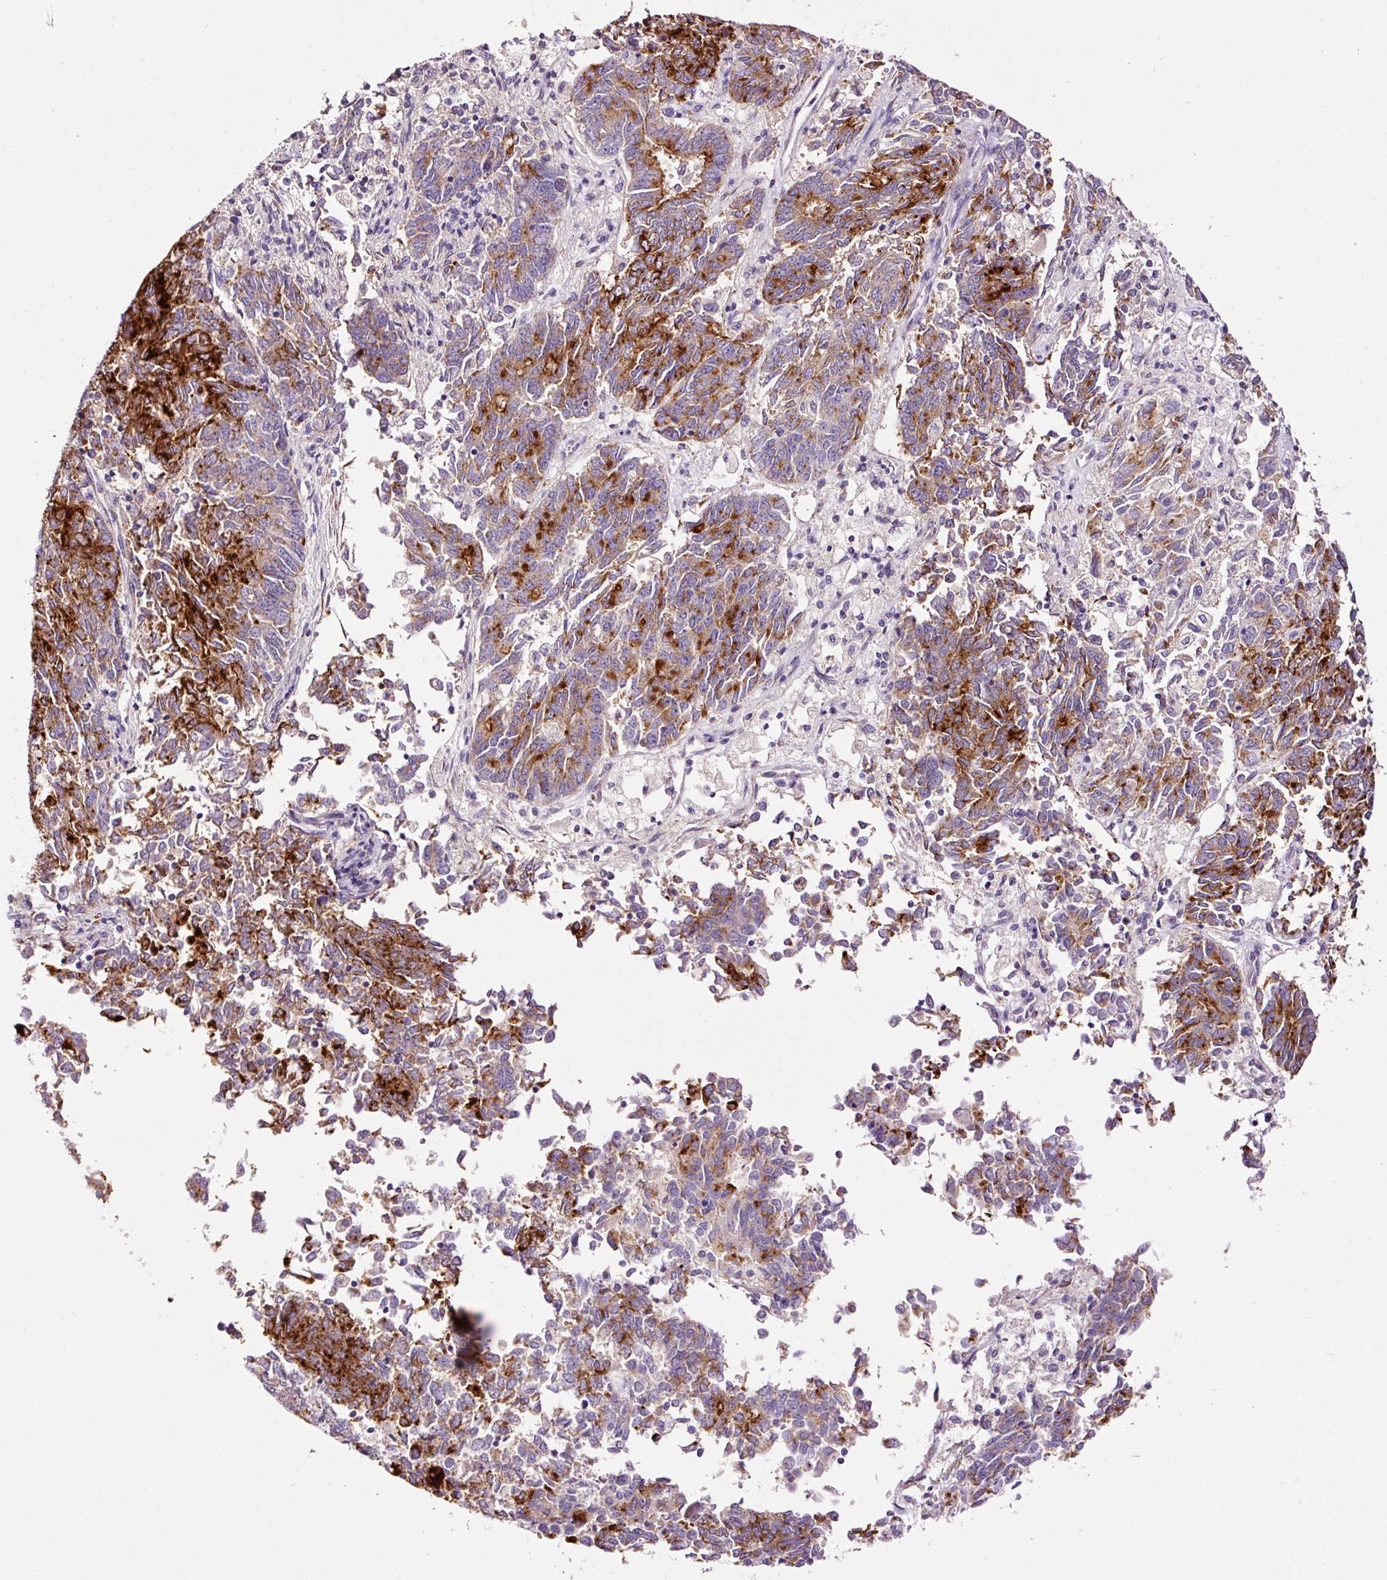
{"staining": {"intensity": "strong", "quantity": "25%-75%", "location": "cytoplasmic/membranous"}, "tissue": "endometrial cancer", "cell_type": "Tumor cells", "image_type": "cancer", "snomed": [{"axis": "morphology", "description": "Adenocarcinoma, NOS"}, {"axis": "topography", "description": "Endometrium"}], "caption": "Strong cytoplasmic/membranous protein staining is identified in approximately 25%-75% of tumor cells in adenocarcinoma (endometrial).", "gene": "PAM", "patient": {"sex": "female", "age": 80}}